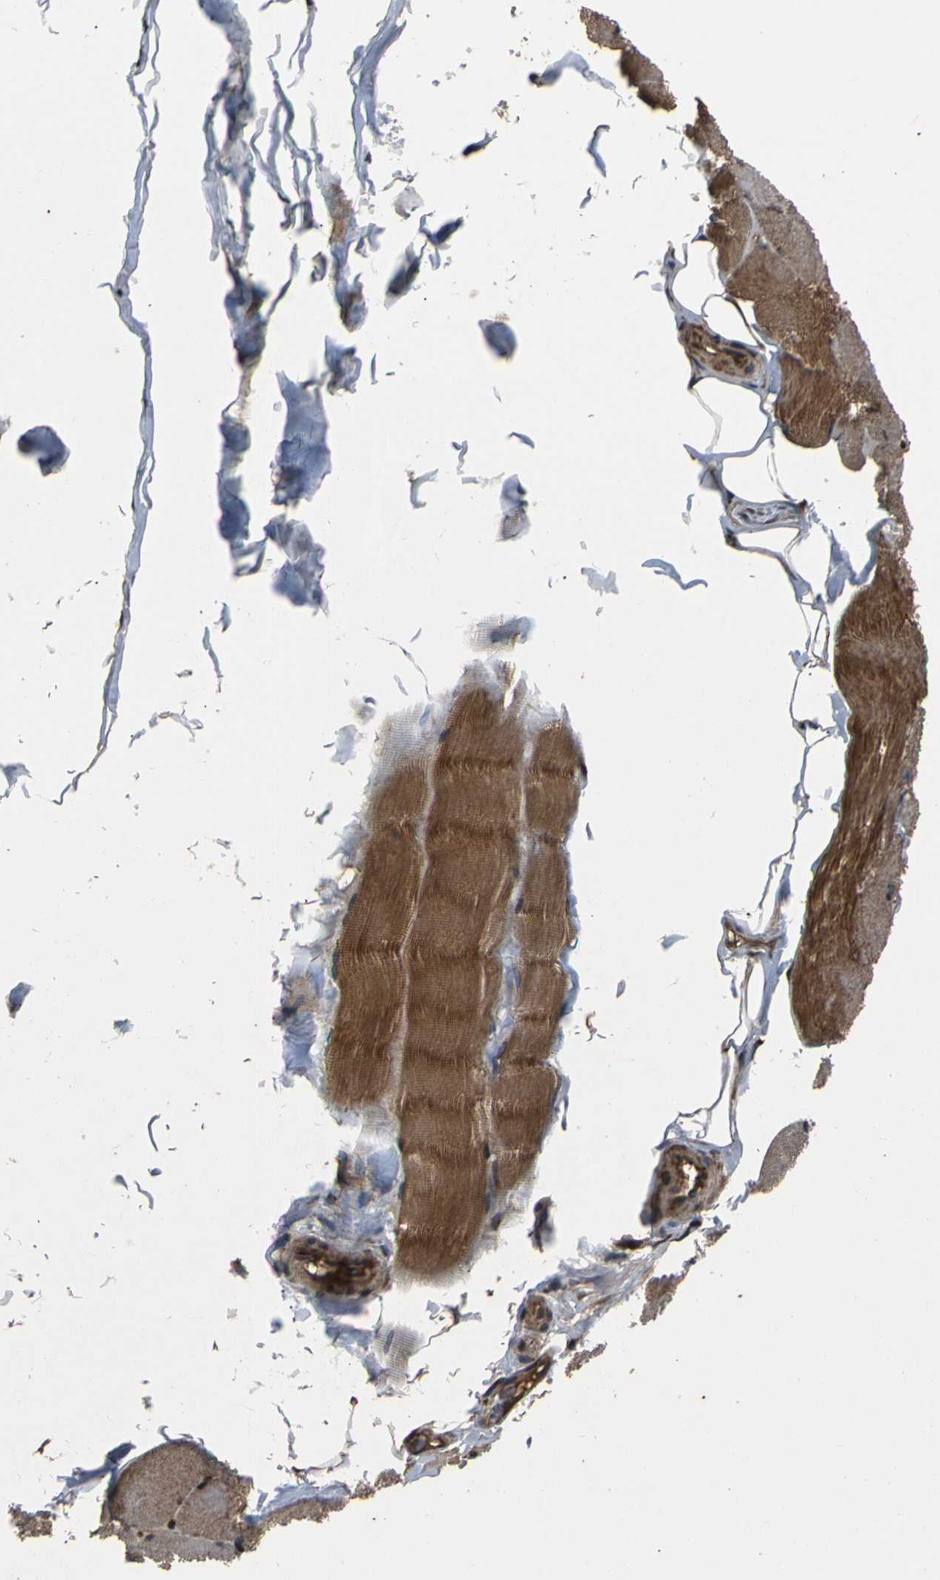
{"staining": {"intensity": "strong", "quantity": ">75%", "location": "cytoplasmic/membranous"}, "tissue": "skeletal muscle", "cell_type": "Myocytes", "image_type": "normal", "snomed": [{"axis": "morphology", "description": "Normal tissue, NOS"}, {"axis": "topography", "description": "Skin"}, {"axis": "topography", "description": "Skeletal muscle"}], "caption": "An image of human skeletal muscle stained for a protein demonstrates strong cytoplasmic/membranous brown staining in myocytes.", "gene": "AKAP9", "patient": {"sex": "male", "age": 83}}